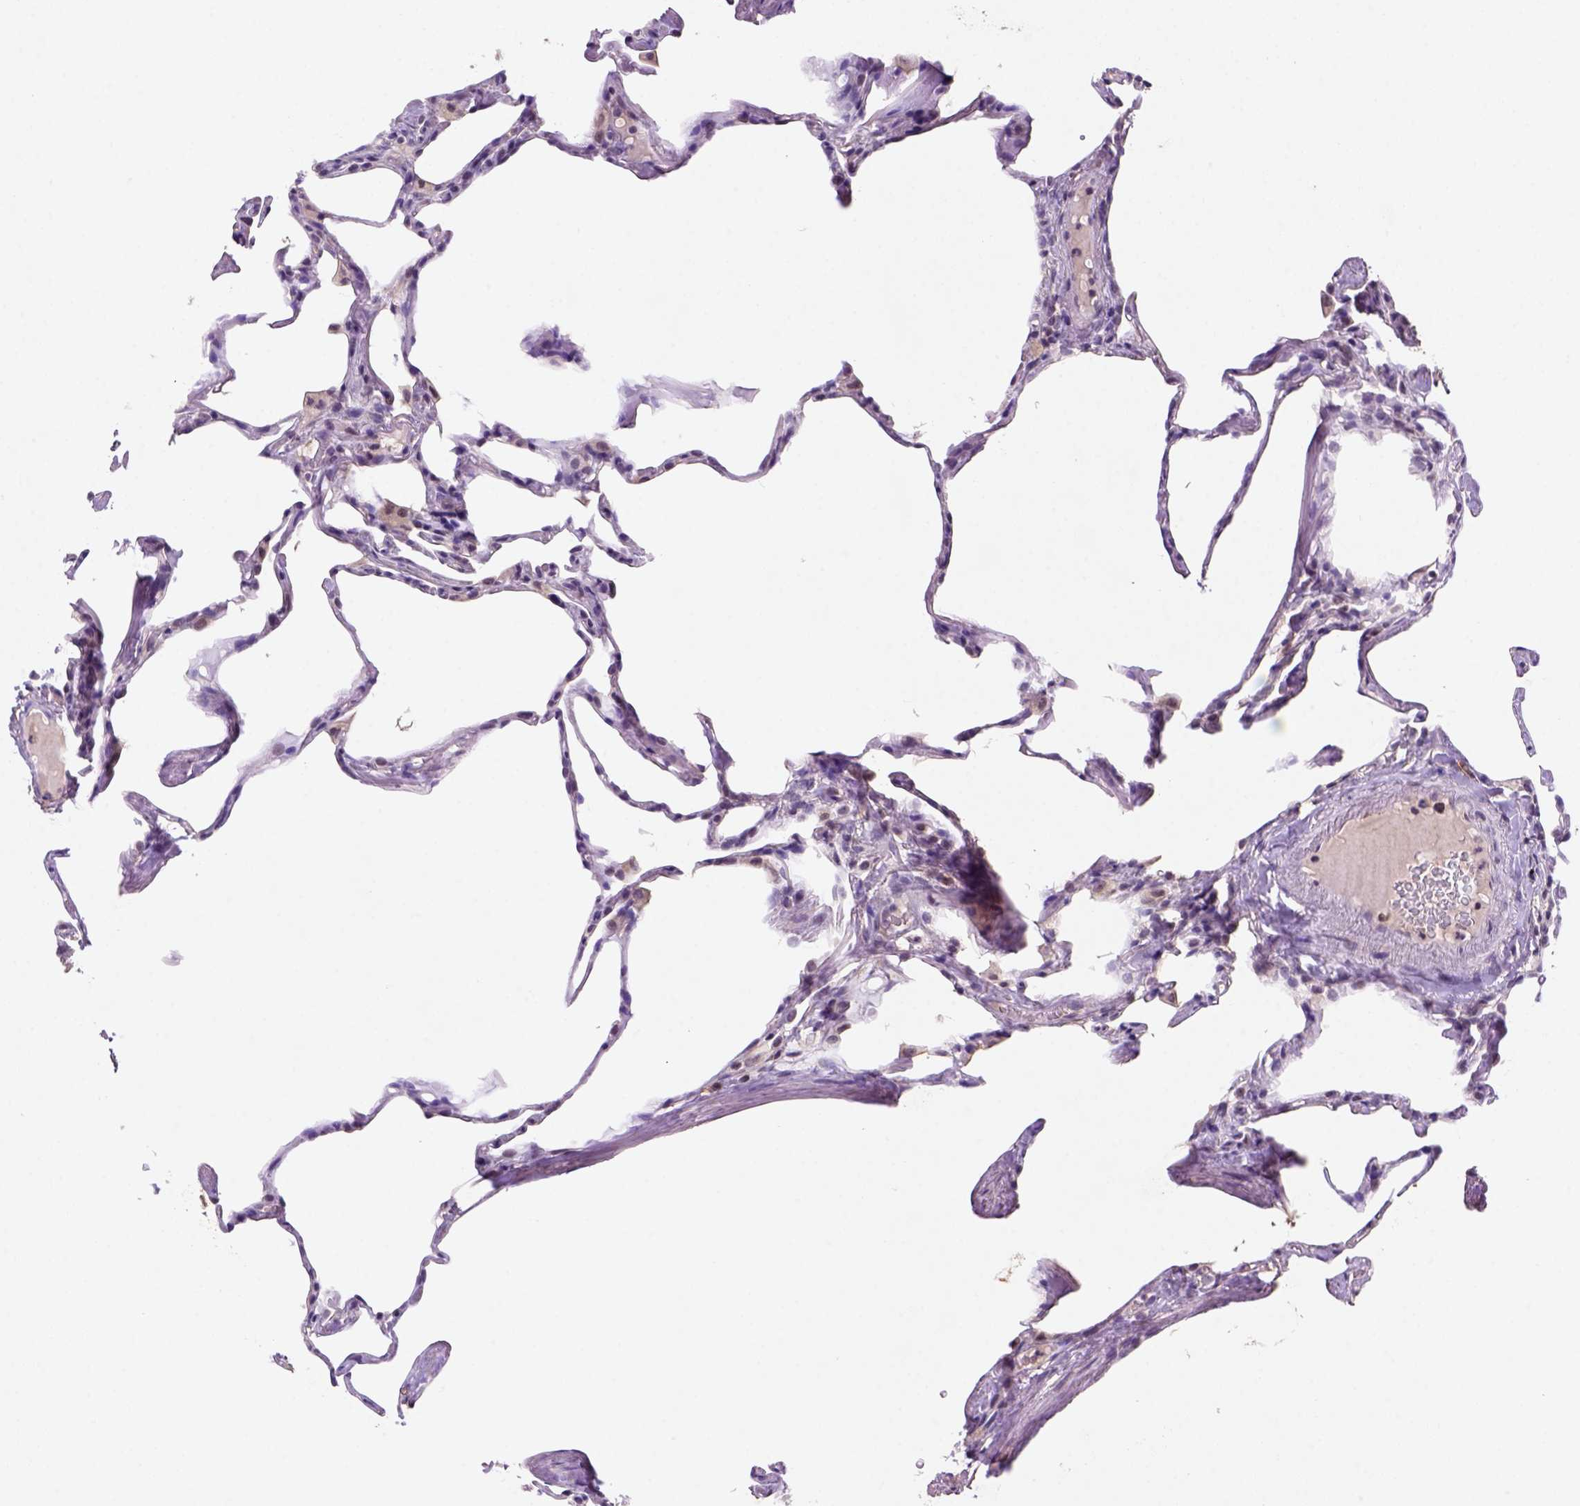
{"staining": {"intensity": "weak", "quantity": "25%-75%", "location": "cytoplasmic/membranous,nuclear"}, "tissue": "lung", "cell_type": "Alveolar cells", "image_type": "normal", "snomed": [{"axis": "morphology", "description": "Normal tissue, NOS"}, {"axis": "topography", "description": "Lung"}], "caption": "IHC image of benign human lung stained for a protein (brown), which reveals low levels of weak cytoplasmic/membranous,nuclear expression in about 25%-75% of alveolar cells.", "gene": "SCML4", "patient": {"sex": "male", "age": 65}}